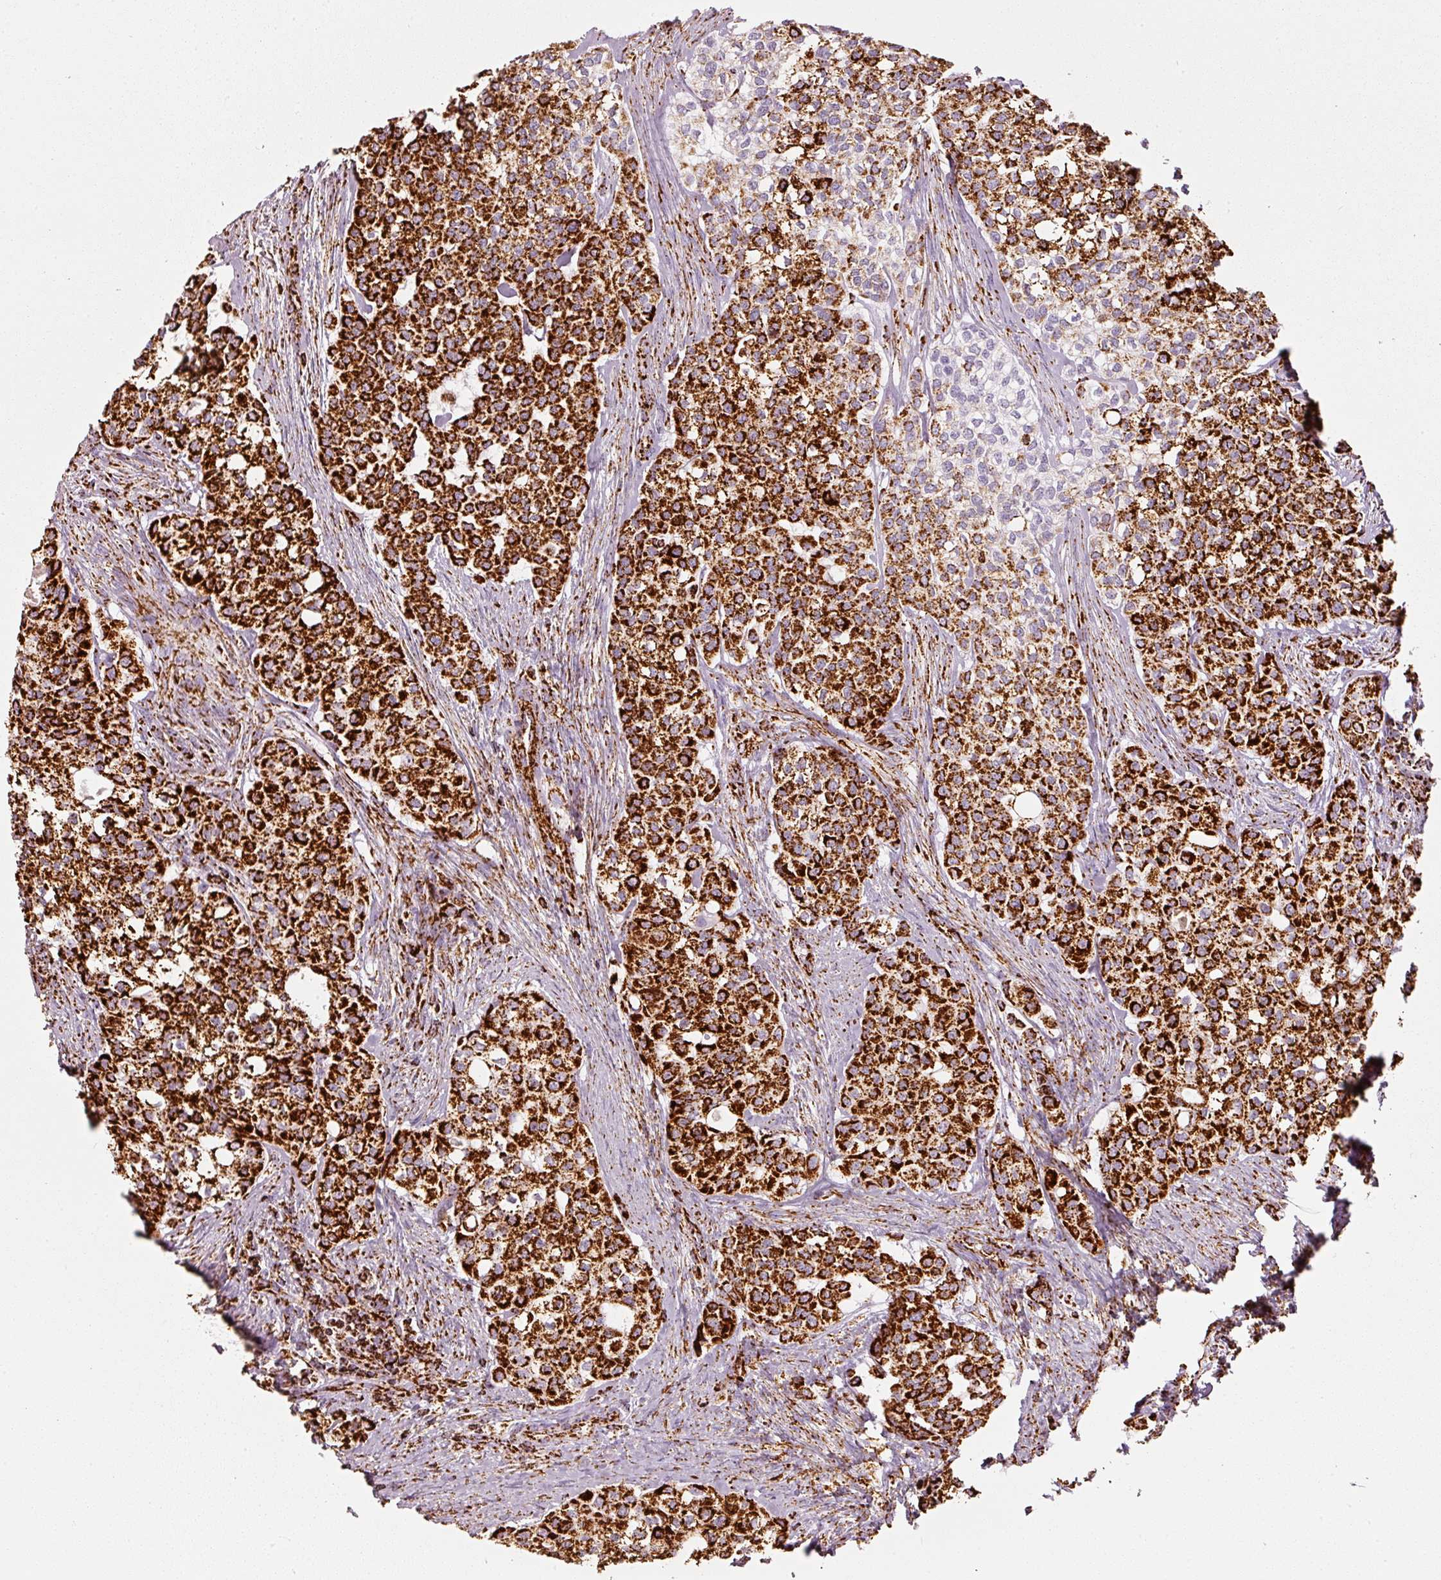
{"staining": {"intensity": "strong", "quantity": ">75%", "location": "cytoplasmic/membranous"}, "tissue": "head and neck cancer", "cell_type": "Tumor cells", "image_type": "cancer", "snomed": [{"axis": "morphology", "description": "Adenocarcinoma, NOS"}, {"axis": "topography", "description": "Head-Neck"}], "caption": "The micrograph demonstrates a brown stain indicating the presence of a protein in the cytoplasmic/membranous of tumor cells in head and neck cancer. The staining was performed using DAB, with brown indicating positive protein expression. Nuclei are stained blue with hematoxylin.", "gene": "MT-CO2", "patient": {"sex": "male", "age": 81}}